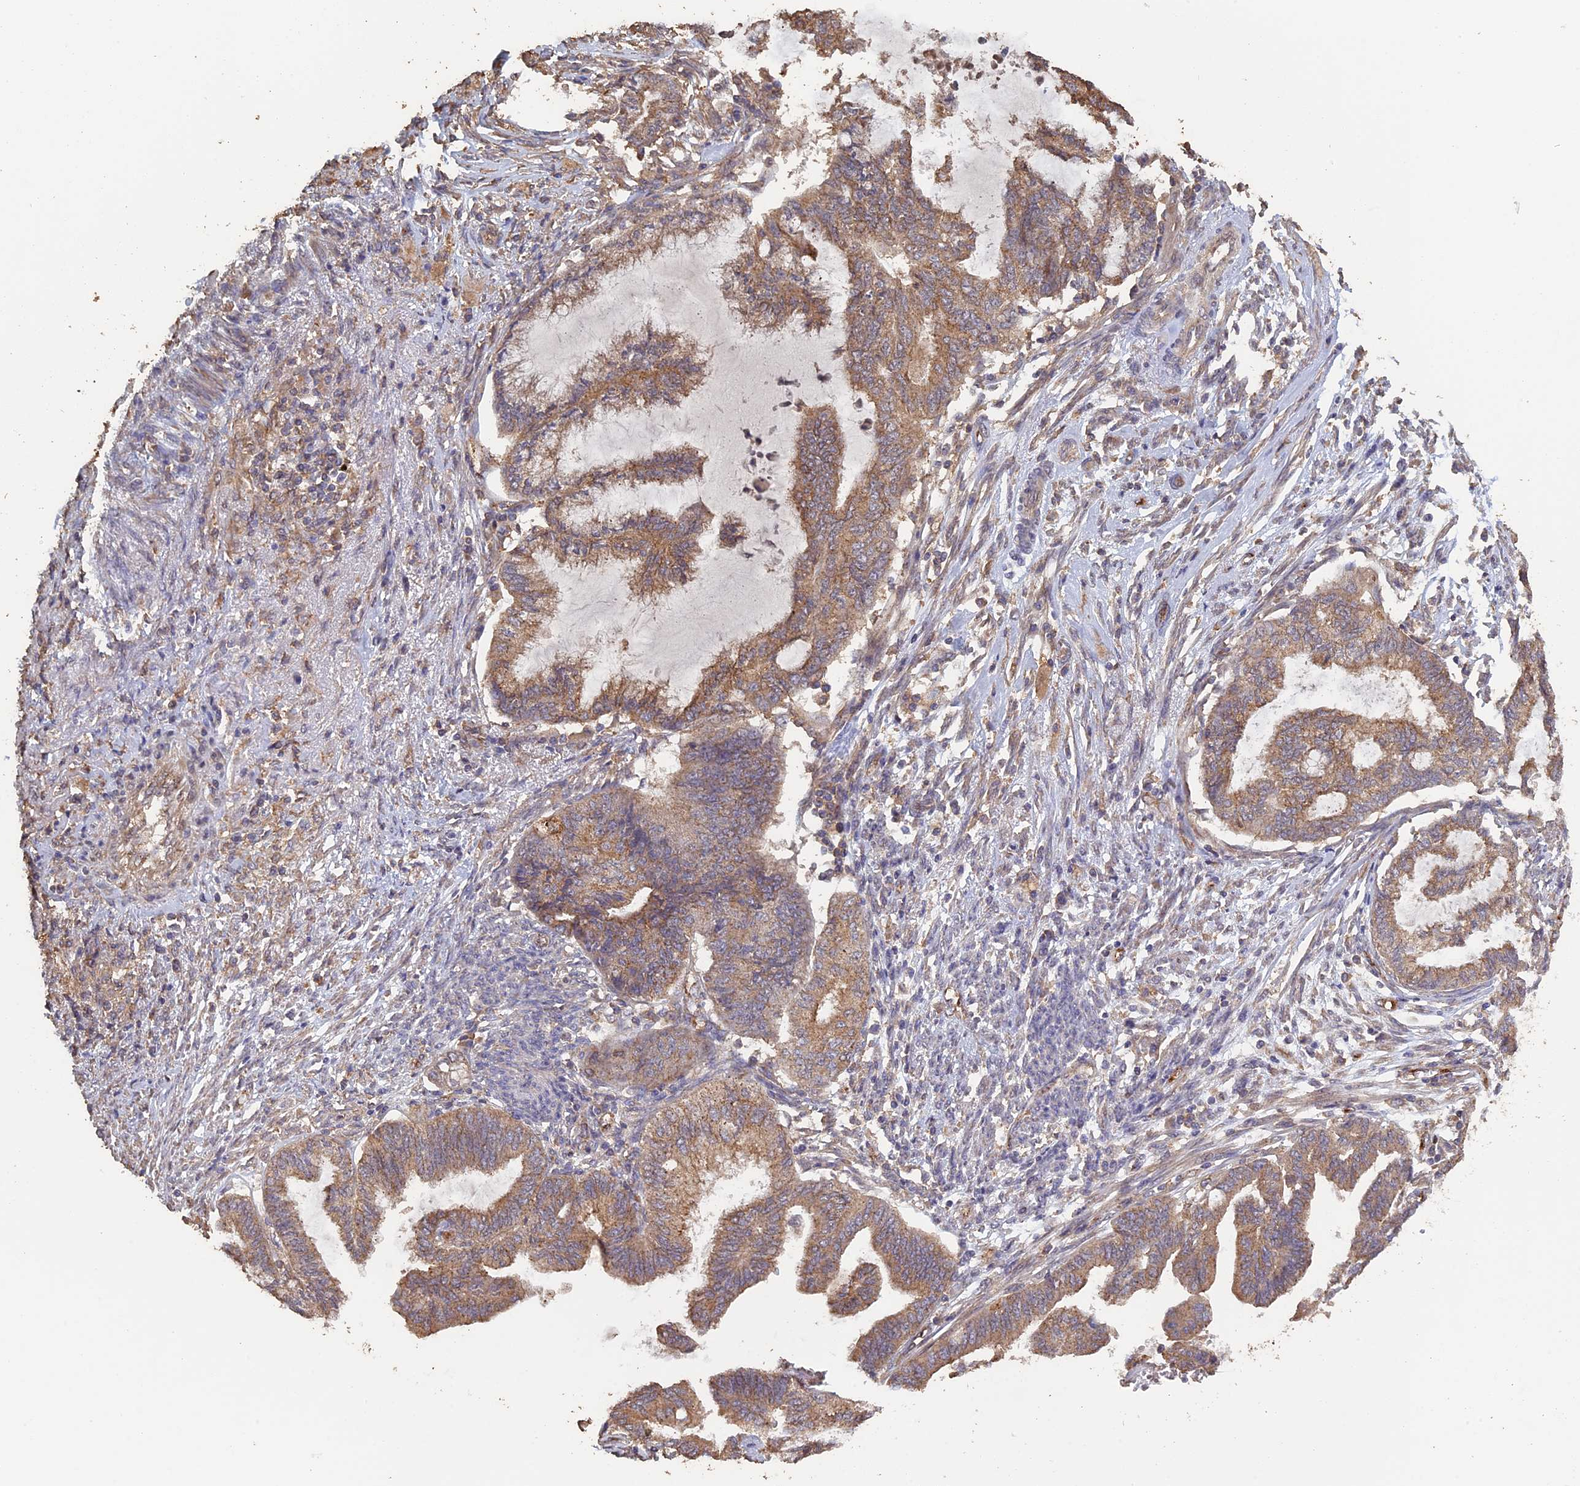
{"staining": {"intensity": "moderate", "quantity": ">75%", "location": "cytoplasmic/membranous"}, "tissue": "endometrial cancer", "cell_type": "Tumor cells", "image_type": "cancer", "snomed": [{"axis": "morphology", "description": "Adenocarcinoma, NOS"}, {"axis": "topography", "description": "Endometrium"}], "caption": "Human endometrial adenocarcinoma stained with a brown dye reveals moderate cytoplasmic/membranous positive staining in approximately >75% of tumor cells.", "gene": "PIGQ", "patient": {"sex": "female", "age": 86}}